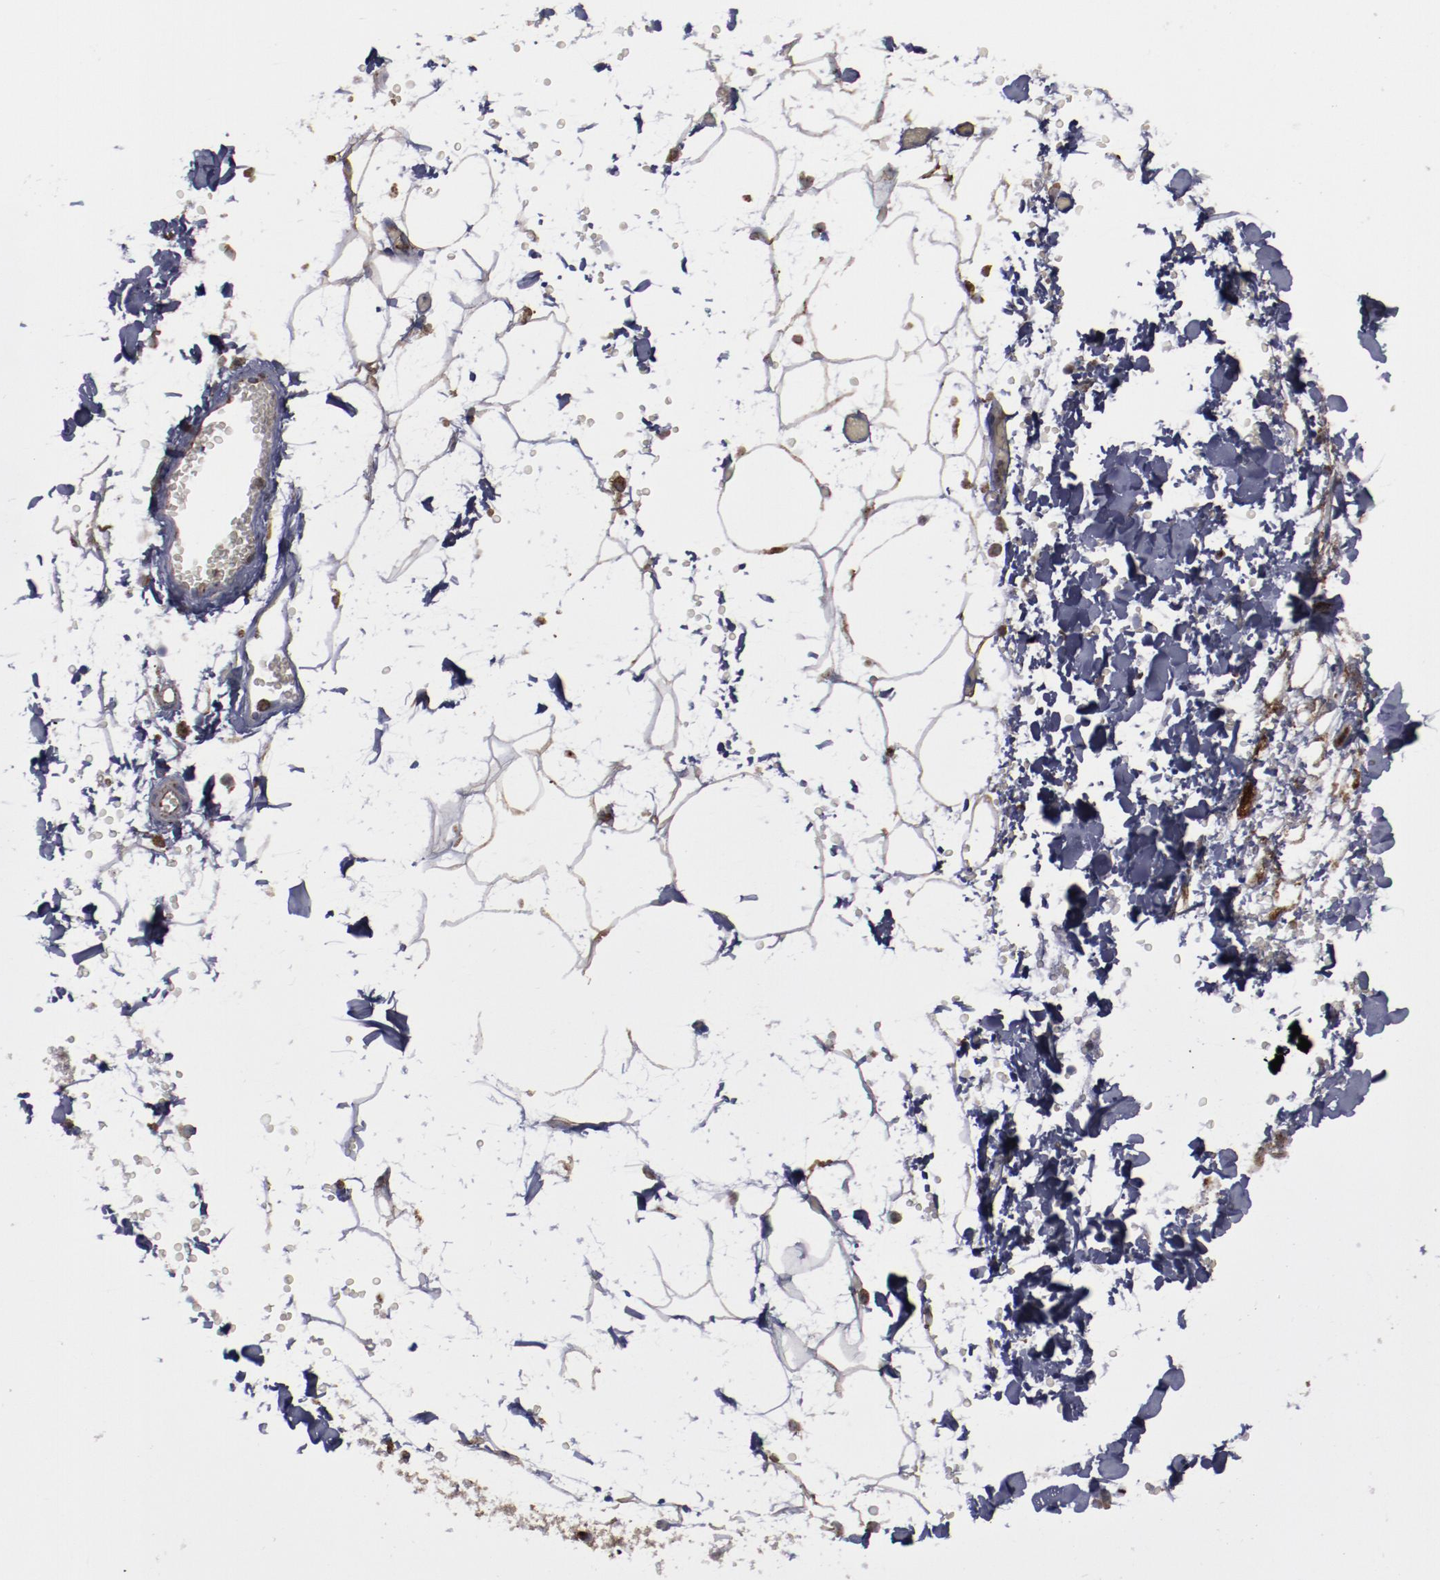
{"staining": {"intensity": "moderate", "quantity": ">75%", "location": "cytoplasmic/membranous"}, "tissue": "adipose tissue", "cell_type": "Adipocytes", "image_type": "normal", "snomed": [{"axis": "morphology", "description": "Normal tissue, NOS"}, {"axis": "topography", "description": "Soft tissue"}], "caption": "This photomicrograph demonstrates immunohistochemistry (IHC) staining of unremarkable human adipose tissue, with medium moderate cytoplasmic/membranous staining in approximately >75% of adipocytes.", "gene": "ERLIN2", "patient": {"sex": "male", "age": 72}}